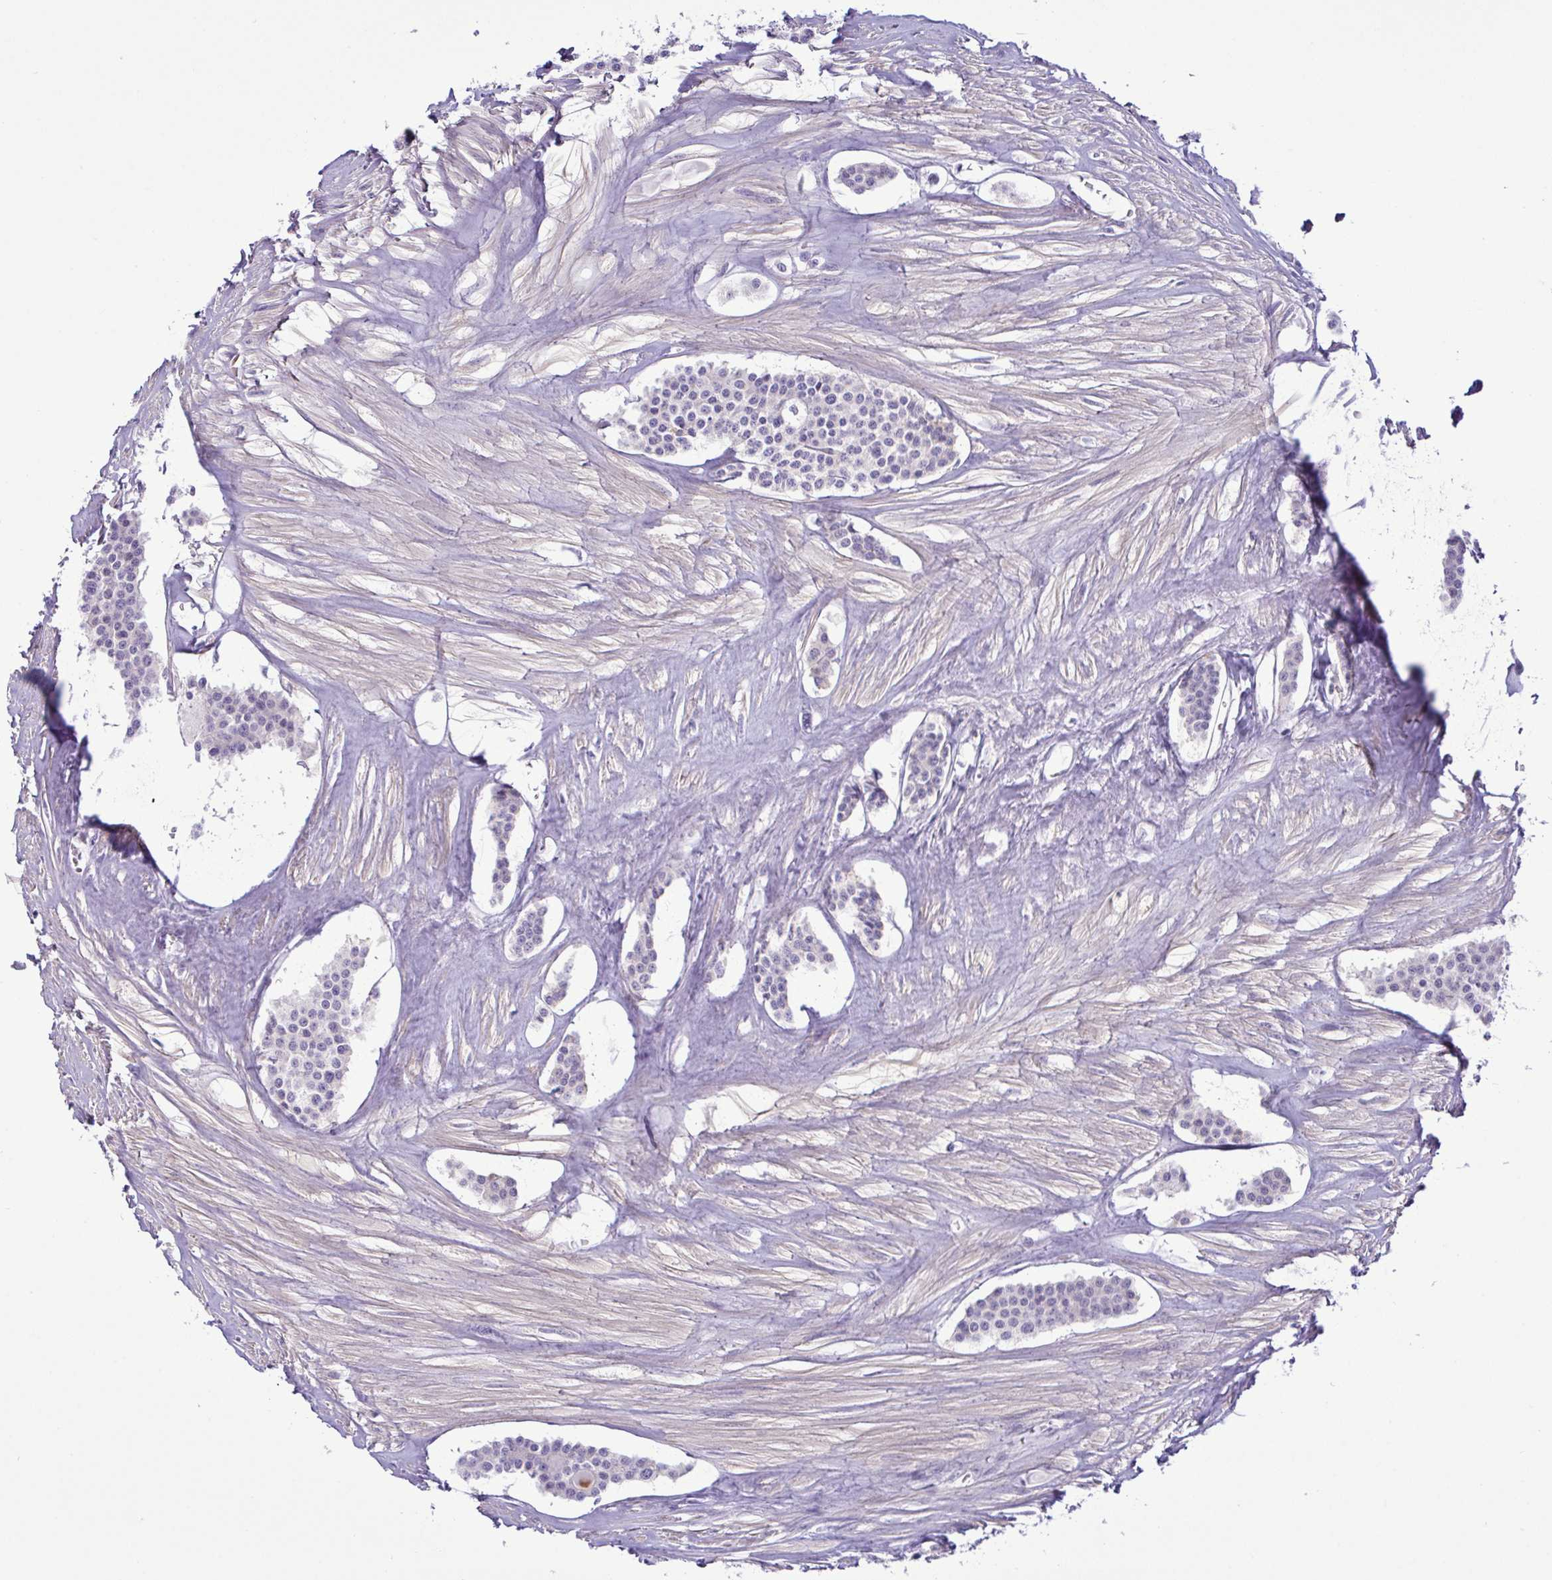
{"staining": {"intensity": "negative", "quantity": "none", "location": "none"}, "tissue": "carcinoid", "cell_type": "Tumor cells", "image_type": "cancer", "snomed": [{"axis": "morphology", "description": "Carcinoid, malignant, NOS"}, {"axis": "topography", "description": "Small intestine"}], "caption": "High magnification brightfield microscopy of malignant carcinoid stained with DAB (3,3'-diaminobenzidine) (brown) and counterstained with hematoxylin (blue): tumor cells show no significant staining.", "gene": "SYNPO2L", "patient": {"sex": "male", "age": 60}}